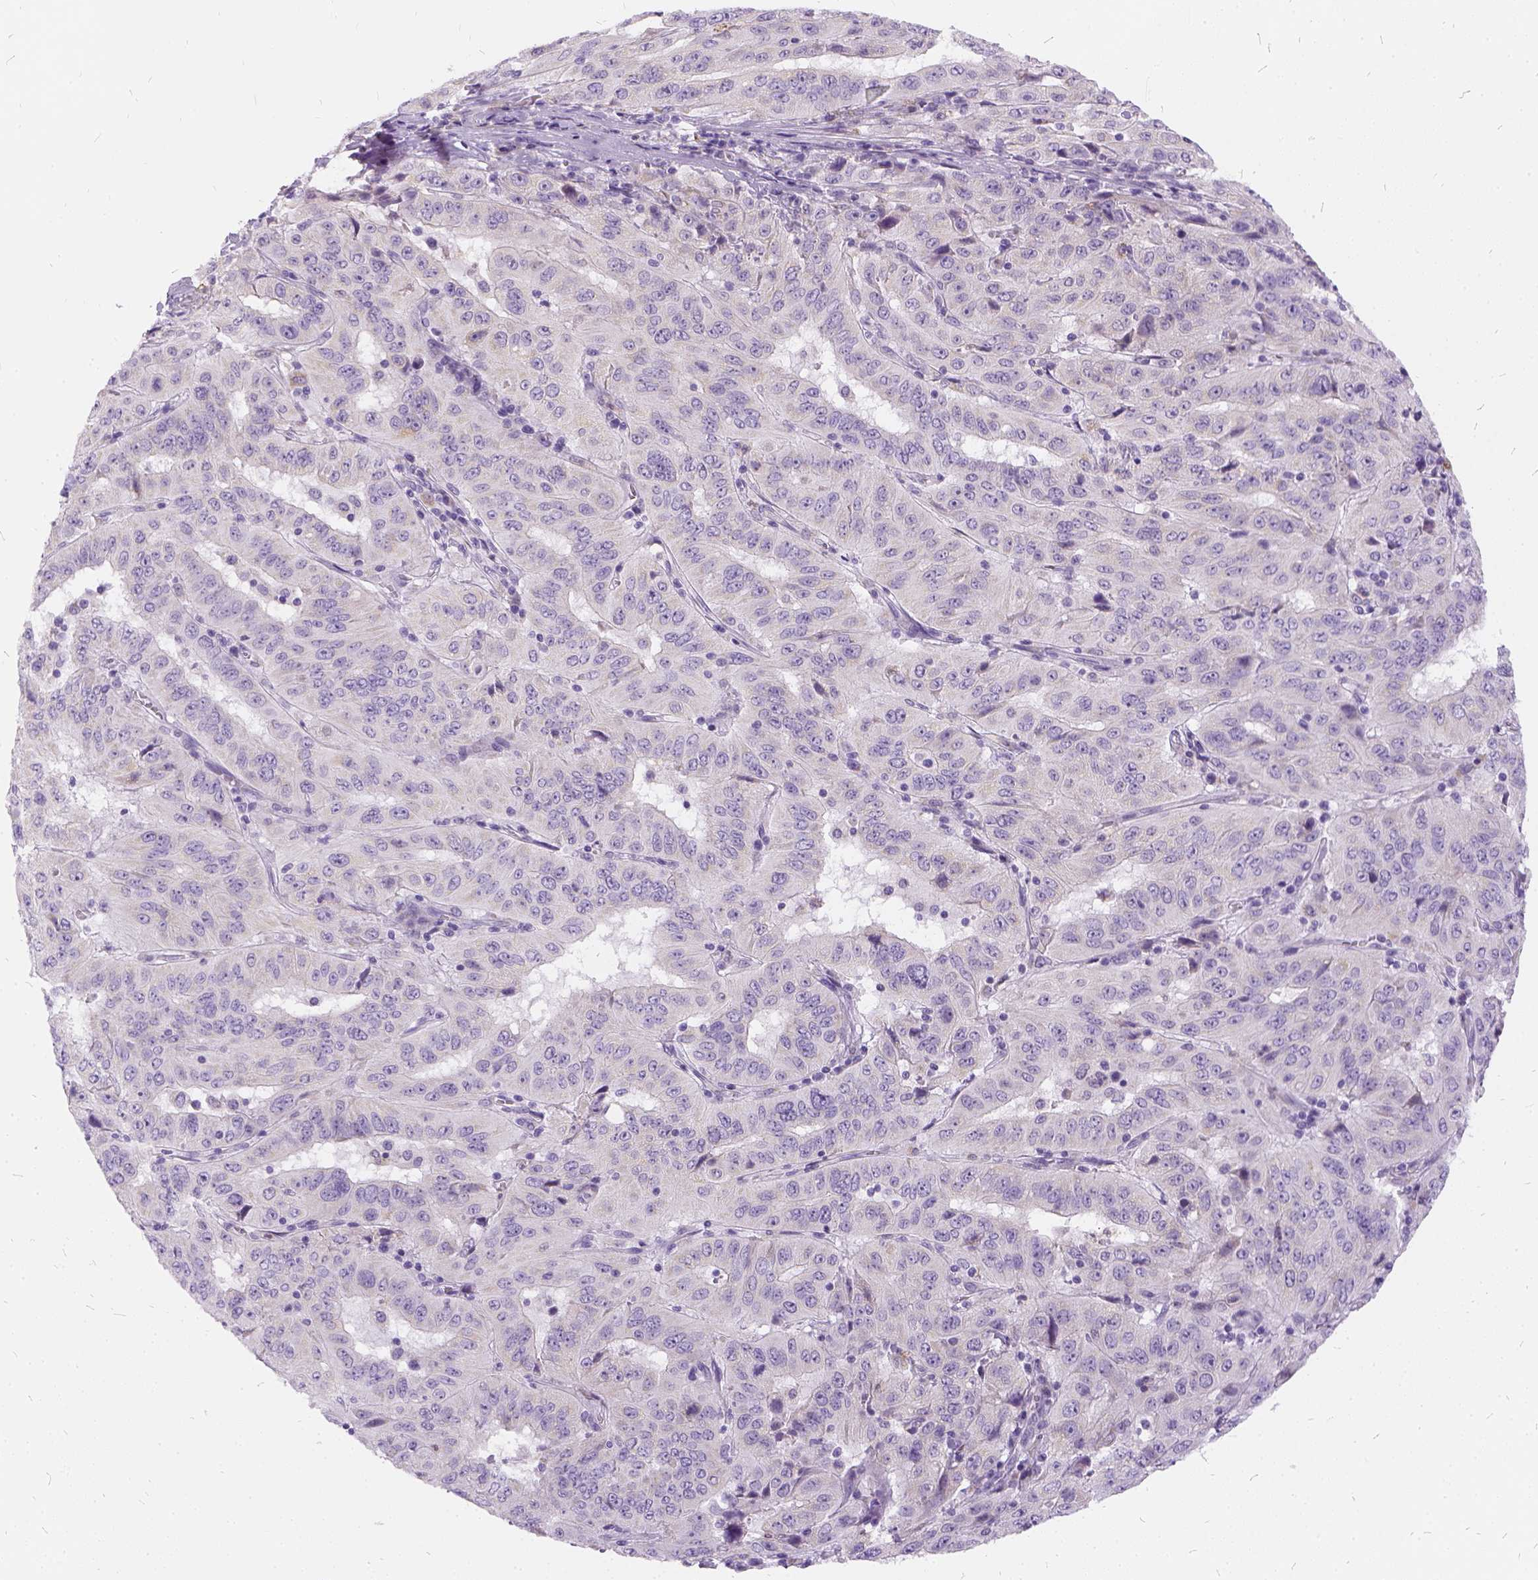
{"staining": {"intensity": "negative", "quantity": "none", "location": "none"}, "tissue": "pancreatic cancer", "cell_type": "Tumor cells", "image_type": "cancer", "snomed": [{"axis": "morphology", "description": "Adenocarcinoma, NOS"}, {"axis": "topography", "description": "Pancreas"}], "caption": "Protein analysis of pancreatic cancer demonstrates no significant positivity in tumor cells.", "gene": "FDX1", "patient": {"sex": "male", "age": 63}}